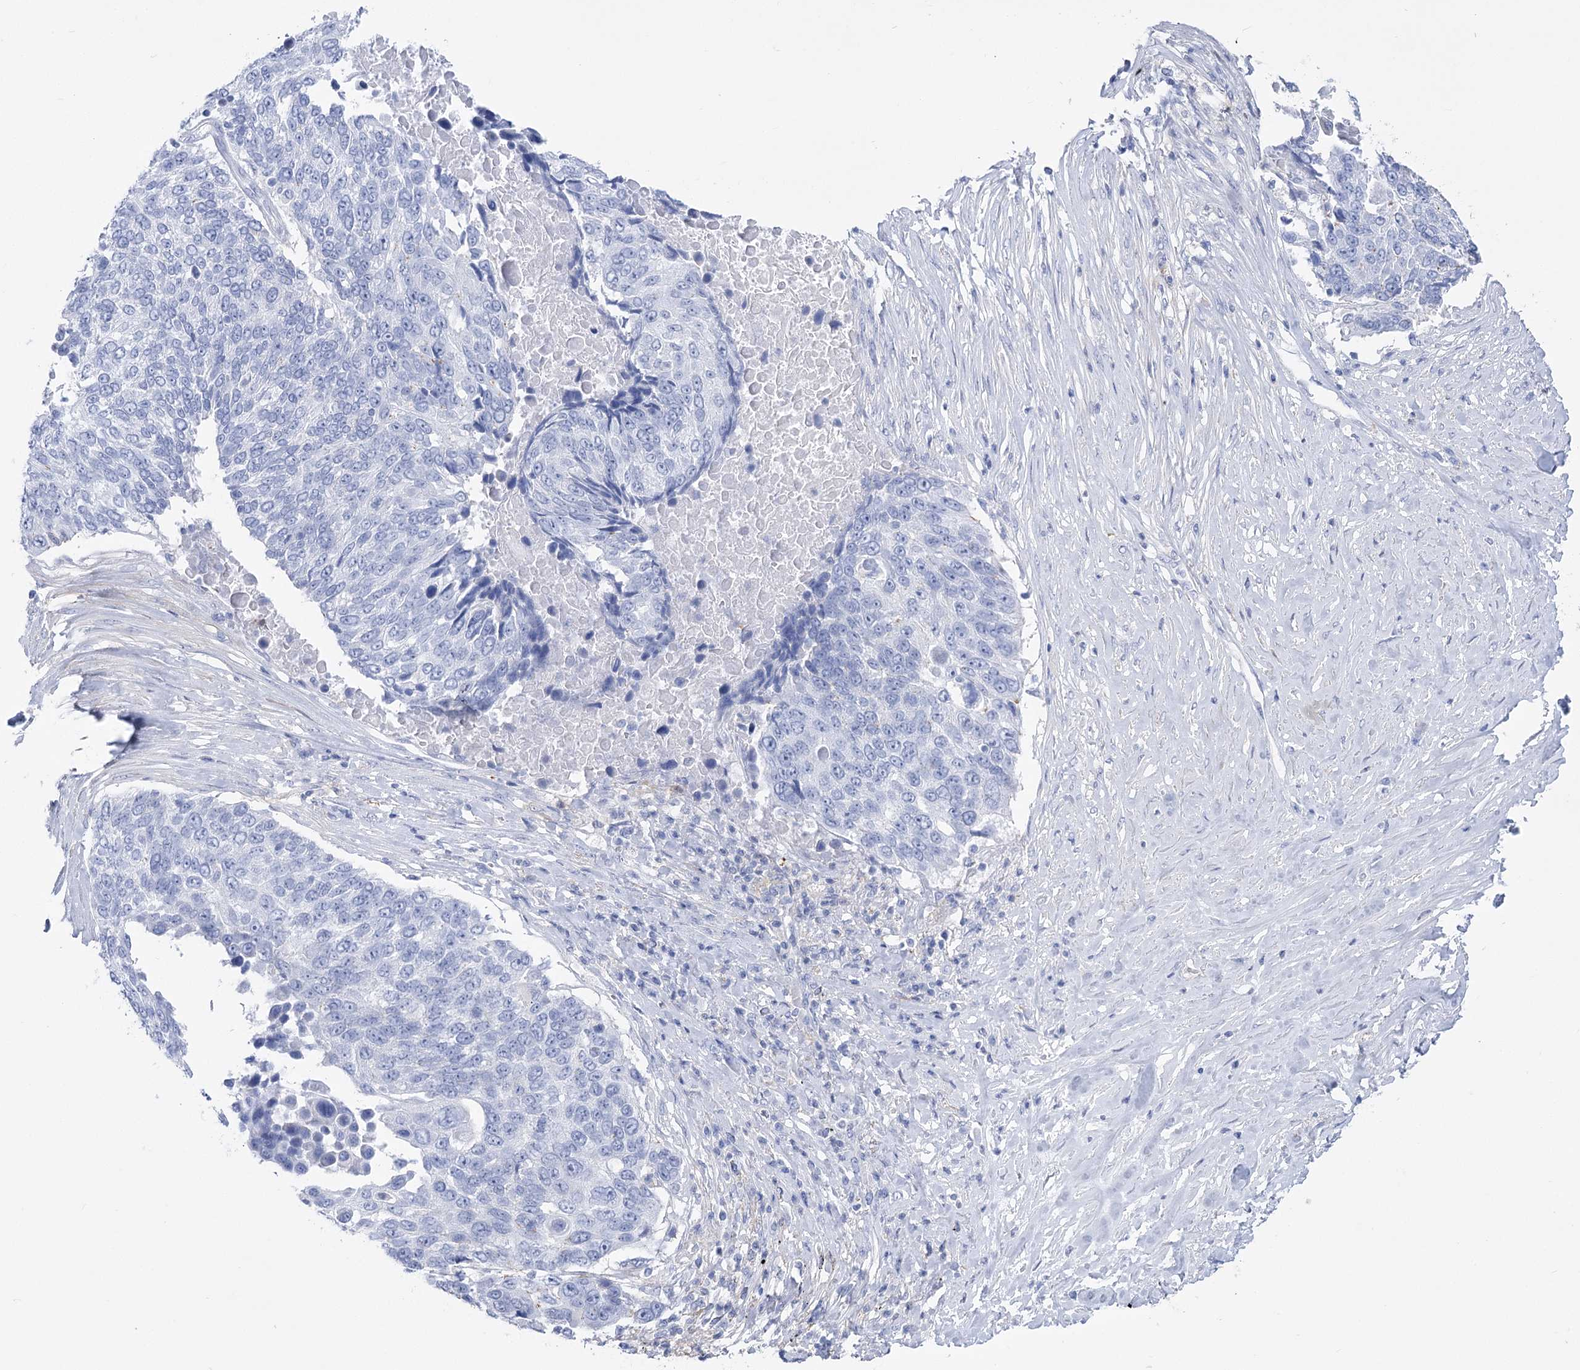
{"staining": {"intensity": "negative", "quantity": "none", "location": "none"}, "tissue": "lung cancer", "cell_type": "Tumor cells", "image_type": "cancer", "snomed": [{"axis": "morphology", "description": "Squamous cell carcinoma, NOS"}, {"axis": "topography", "description": "Lung"}], "caption": "Immunohistochemistry (IHC) image of human lung cancer (squamous cell carcinoma) stained for a protein (brown), which shows no staining in tumor cells.", "gene": "PCDHA1", "patient": {"sex": "male", "age": 66}}